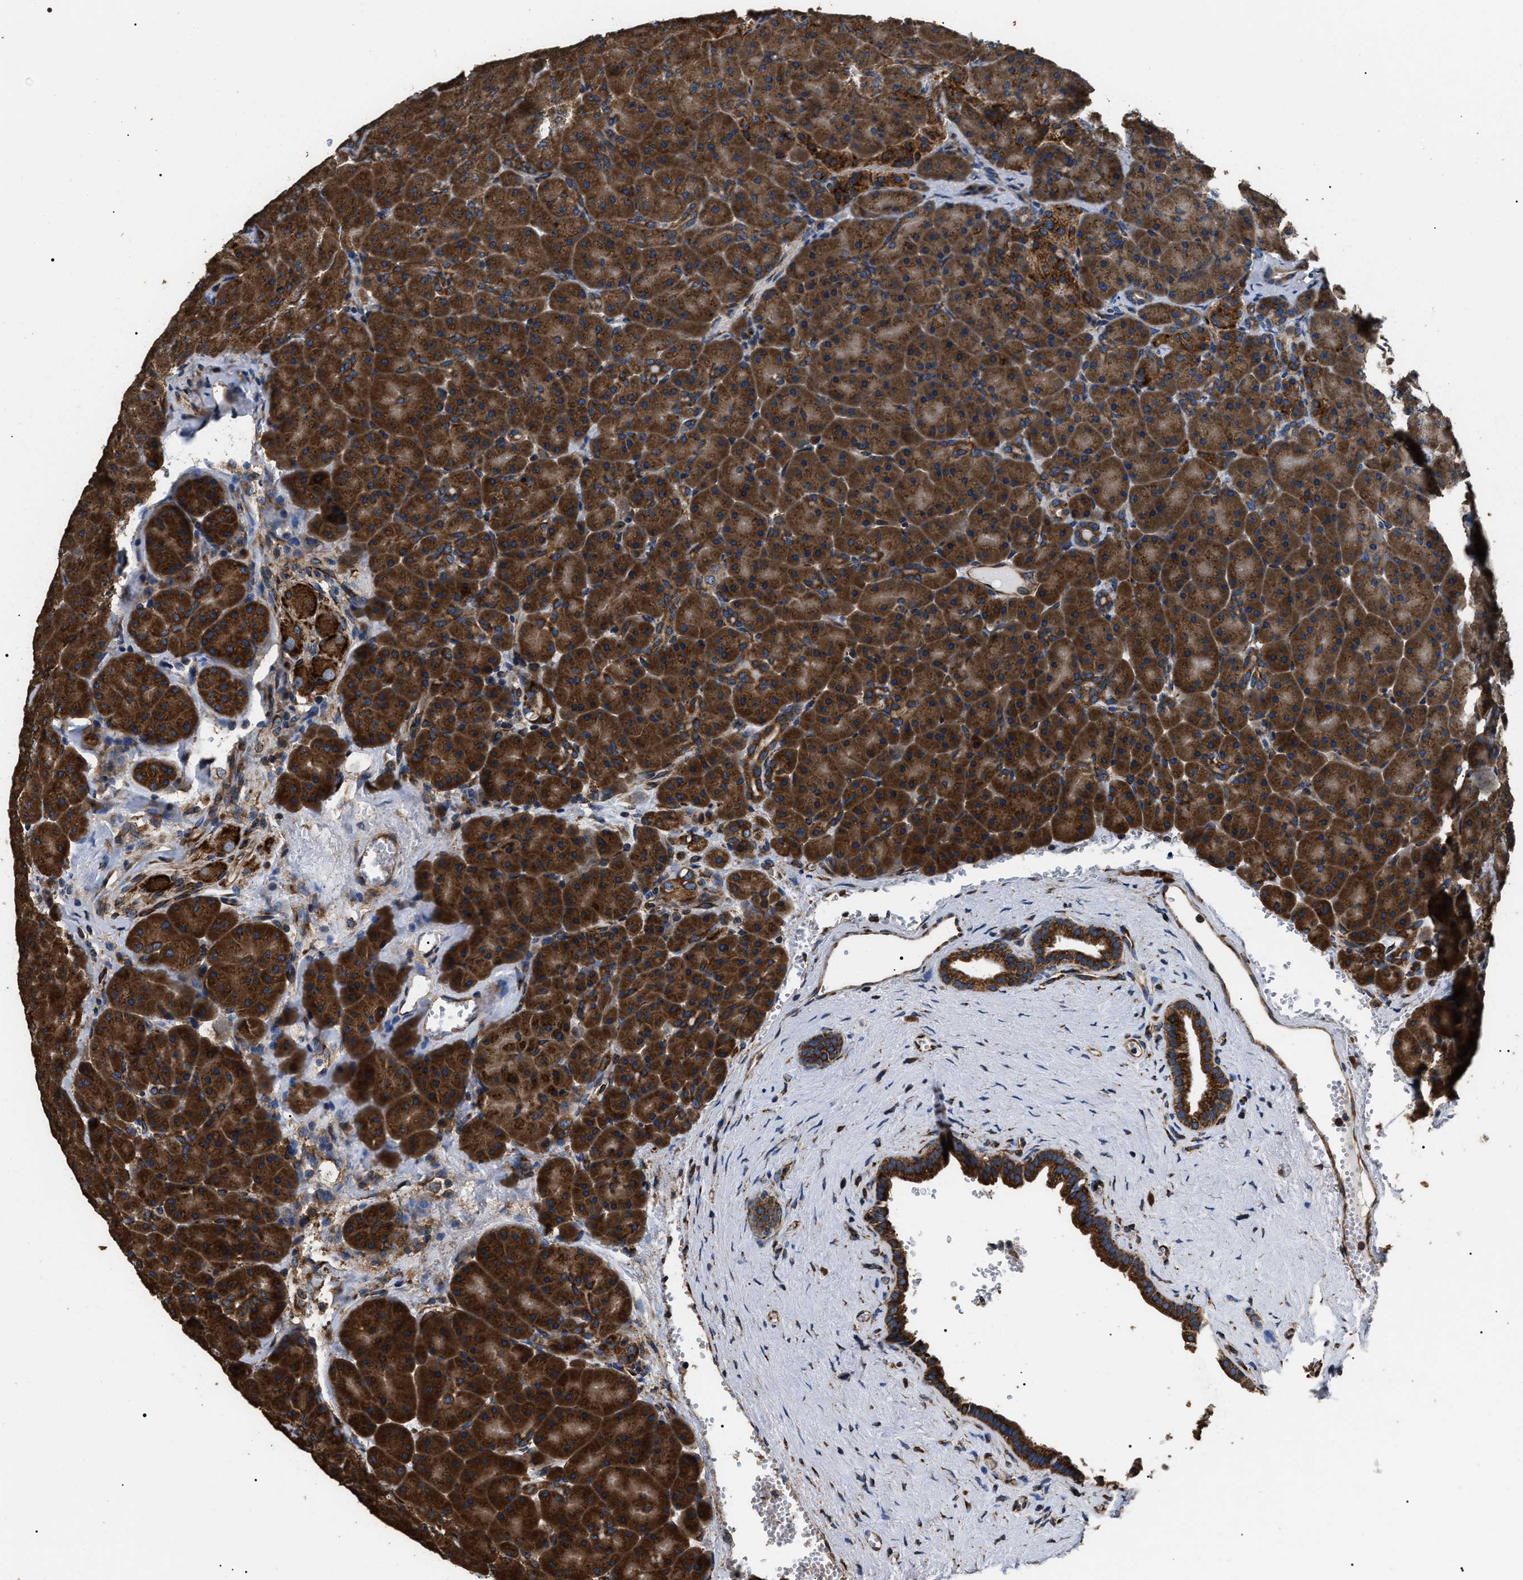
{"staining": {"intensity": "strong", "quantity": ">75%", "location": "cytoplasmic/membranous"}, "tissue": "pancreas", "cell_type": "Exocrine glandular cells", "image_type": "normal", "snomed": [{"axis": "morphology", "description": "Normal tissue, NOS"}, {"axis": "topography", "description": "Pancreas"}], "caption": "Immunohistochemistry (IHC) histopathology image of unremarkable human pancreas stained for a protein (brown), which exhibits high levels of strong cytoplasmic/membranous positivity in about >75% of exocrine glandular cells.", "gene": "KTN1", "patient": {"sex": "male", "age": 66}}